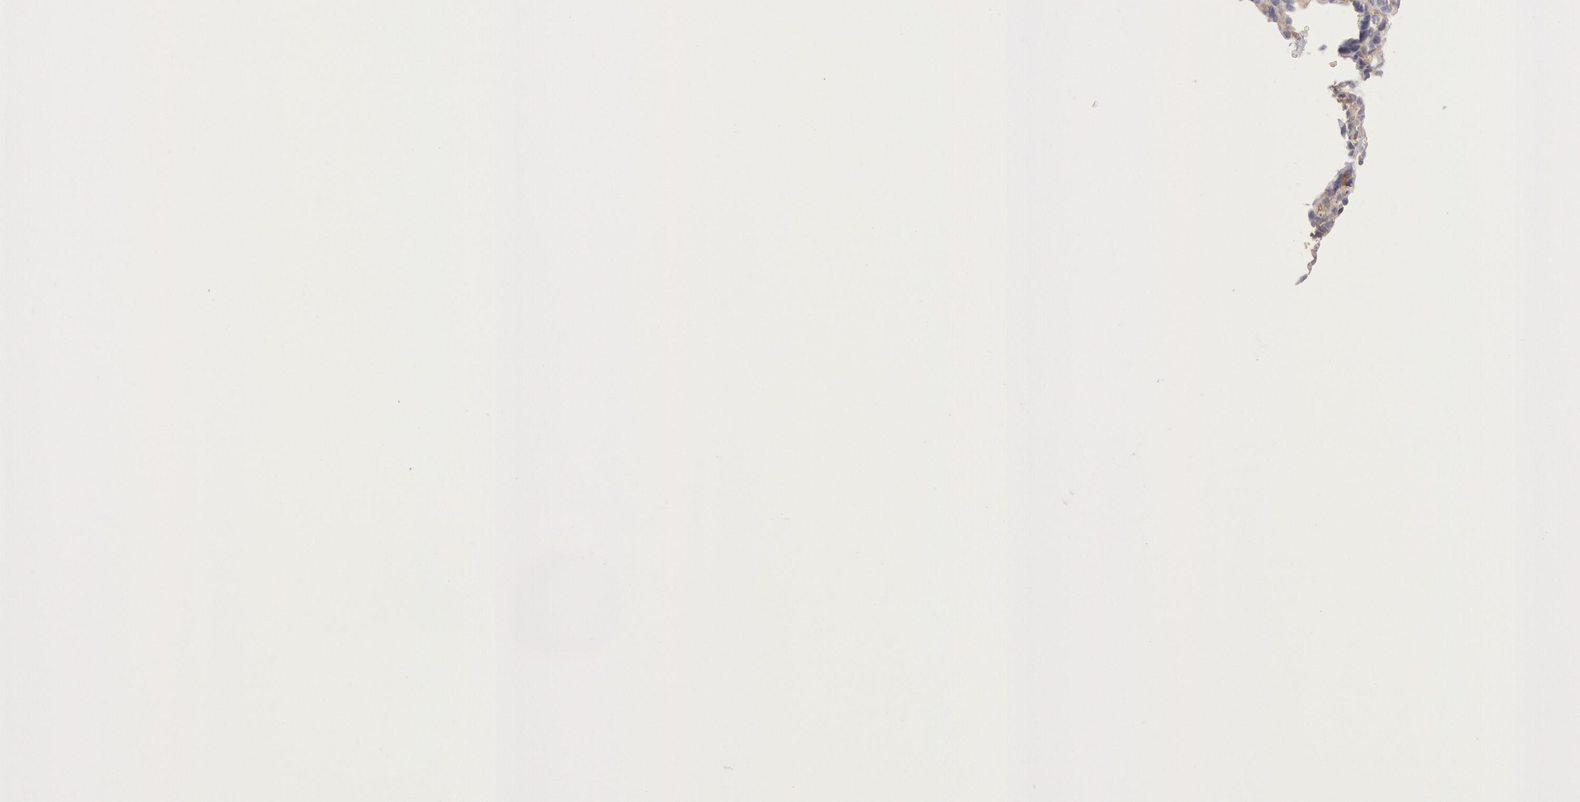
{"staining": {"intensity": "negative", "quantity": "none", "location": "none"}, "tissue": "ovarian cancer", "cell_type": "Tumor cells", "image_type": "cancer", "snomed": [{"axis": "morphology", "description": "Carcinoma, endometroid"}, {"axis": "topography", "description": "Ovary"}], "caption": "The immunohistochemistry (IHC) micrograph has no significant staining in tumor cells of ovarian cancer tissue.", "gene": "CCDC50", "patient": {"sex": "female", "age": 52}}